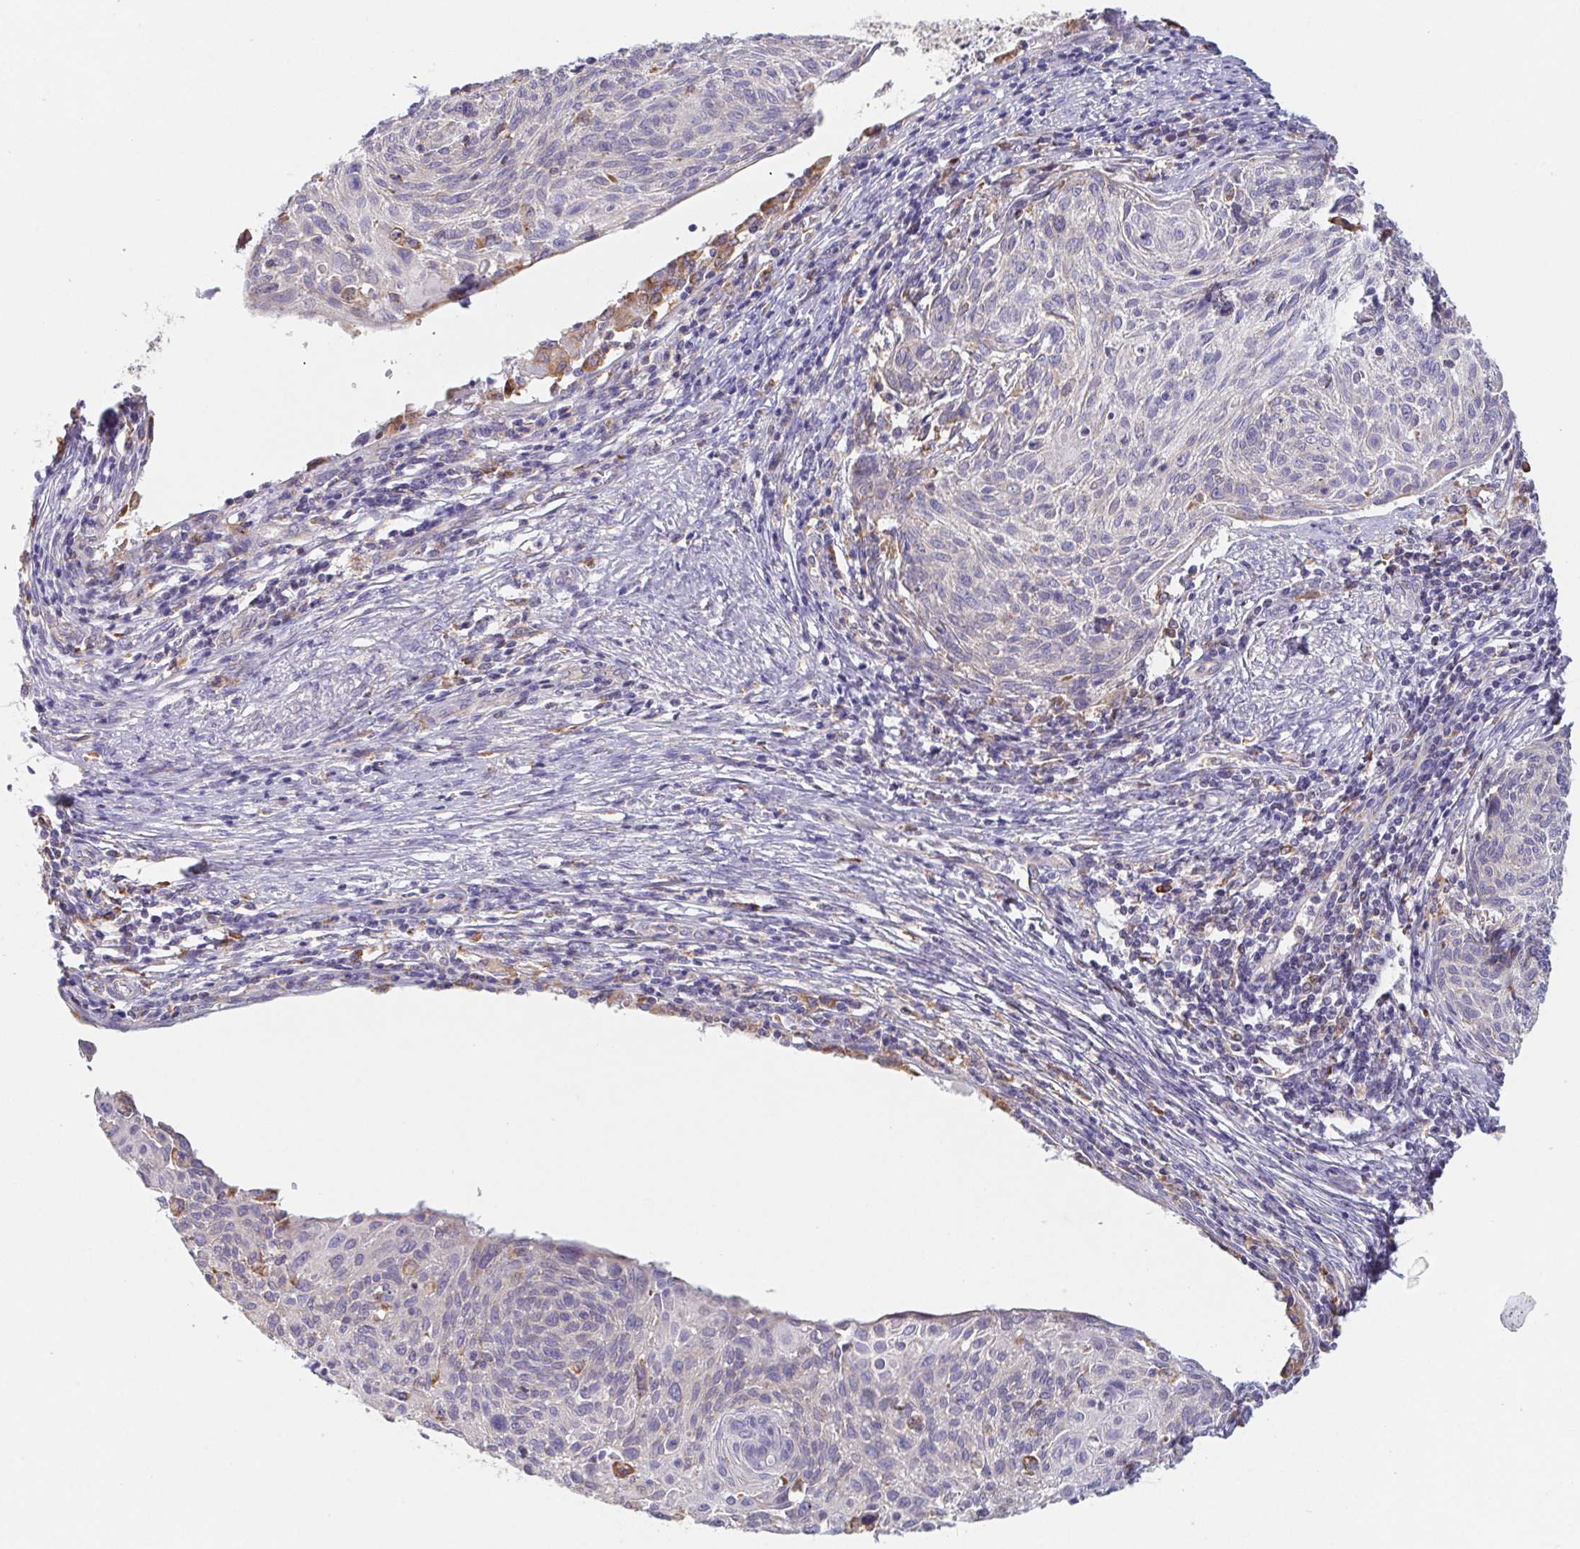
{"staining": {"intensity": "negative", "quantity": "none", "location": "none"}, "tissue": "cervical cancer", "cell_type": "Tumor cells", "image_type": "cancer", "snomed": [{"axis": "morphology", "description": "Squamous cell carcinoma, NOS"}, {"axis": "topography", "description": "Cervix"}], "caption": "High magnification brightfield microscopy of squamous cell carcinoma (cervical) stained with DAB (3,3'-diaminobenzidine) (brown) and counterstained with hematoxylin (blue): tumor cells show no significant staining.", "gene": "ADAM8", "patient": {"sex": "female", "age": 49}}